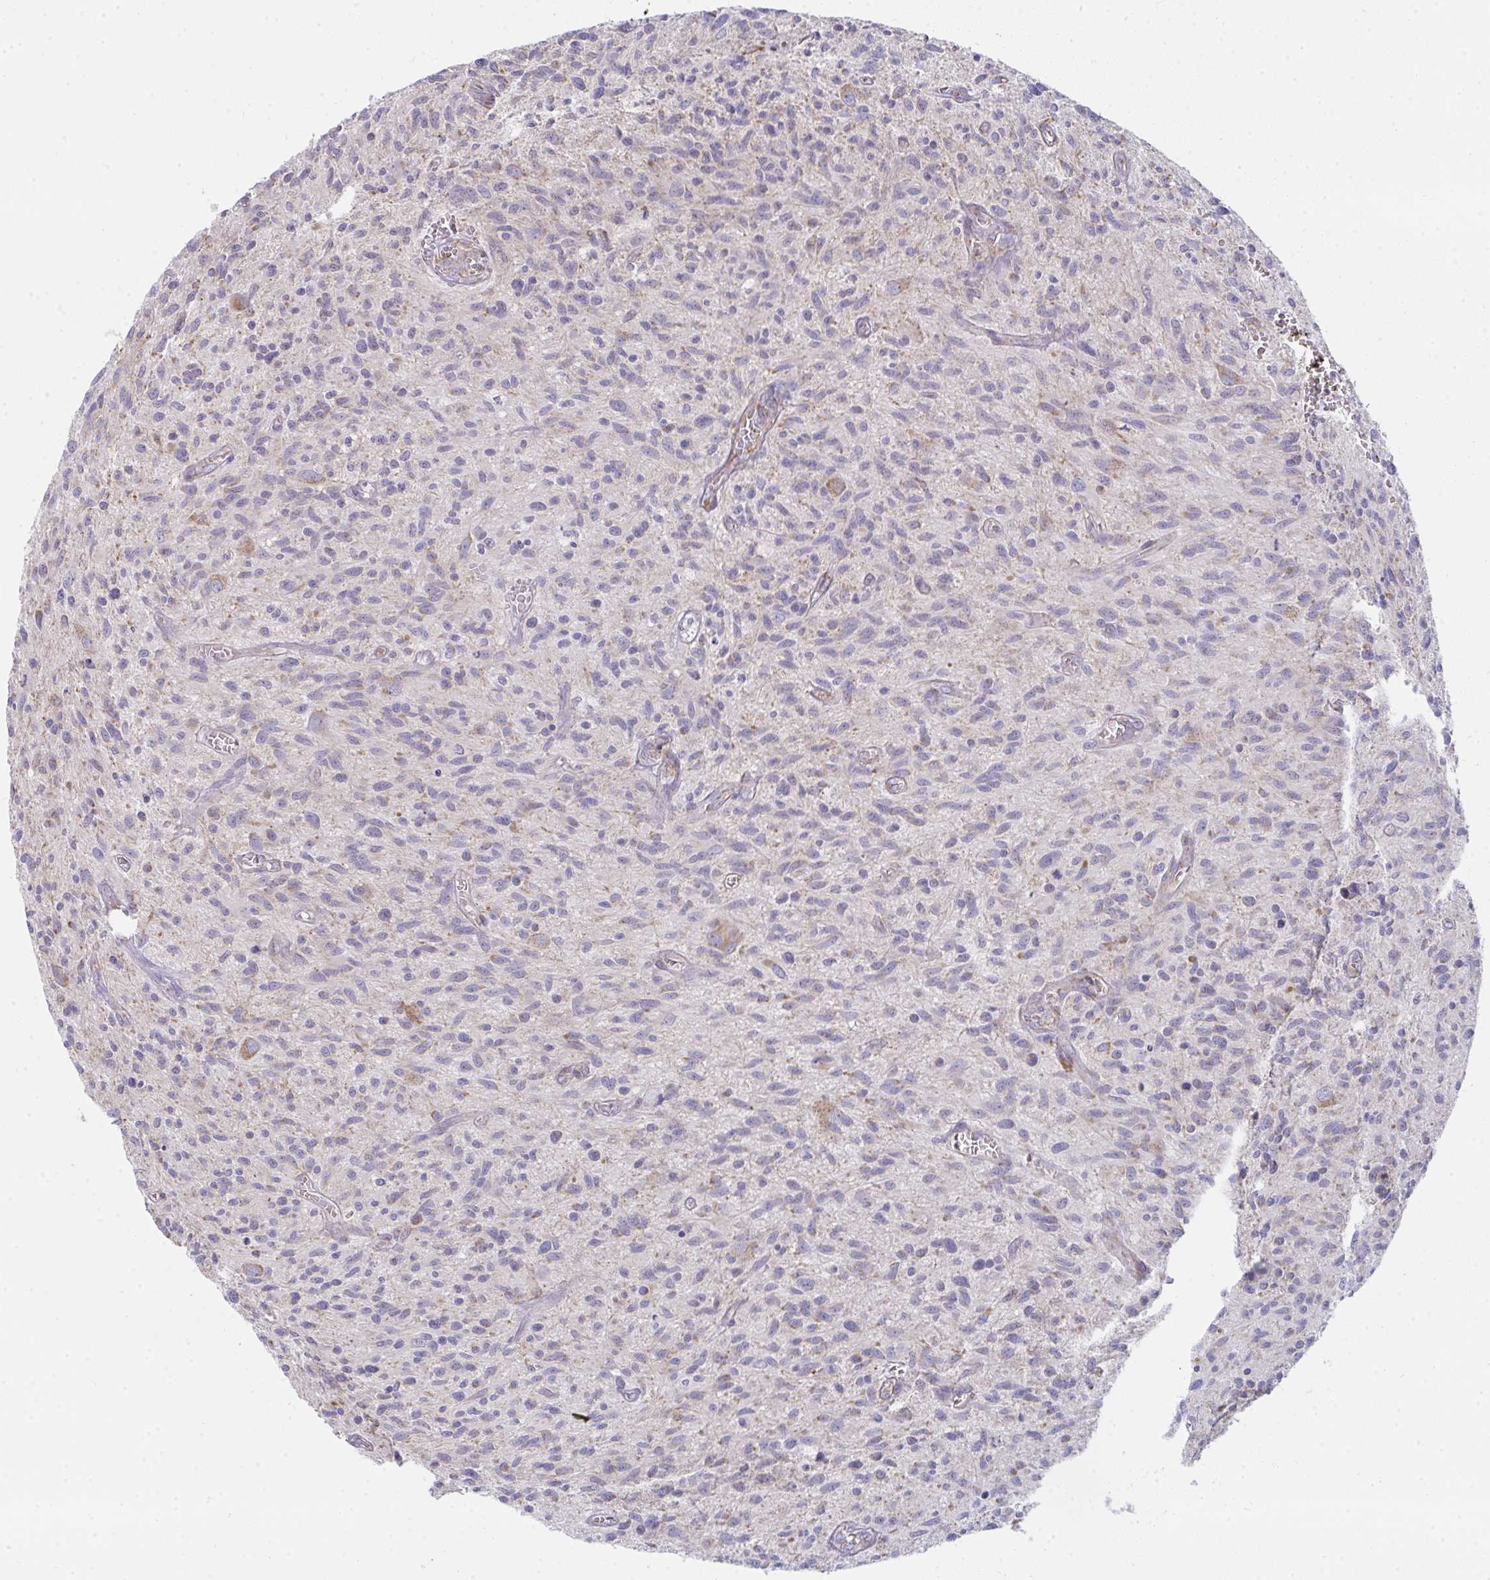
{"staining": {"intensity": "weak", "quantity": "<25%", "location": "cytoplasmic/membranous"}, "tissue": "glioma", "cell_type": "Tumor cells", "image_type": "cancer", "snomed": [{"axis": "morphology", "description": "Glioma, malignant, High grade"}, {"axis": "topography", "description": "Brain"}], "caption": "Micrograph shows no significant protein staining in tumor cells of glioma.", "gene": "FAHD1", "patient": {"sex": "male", "age": 75}}